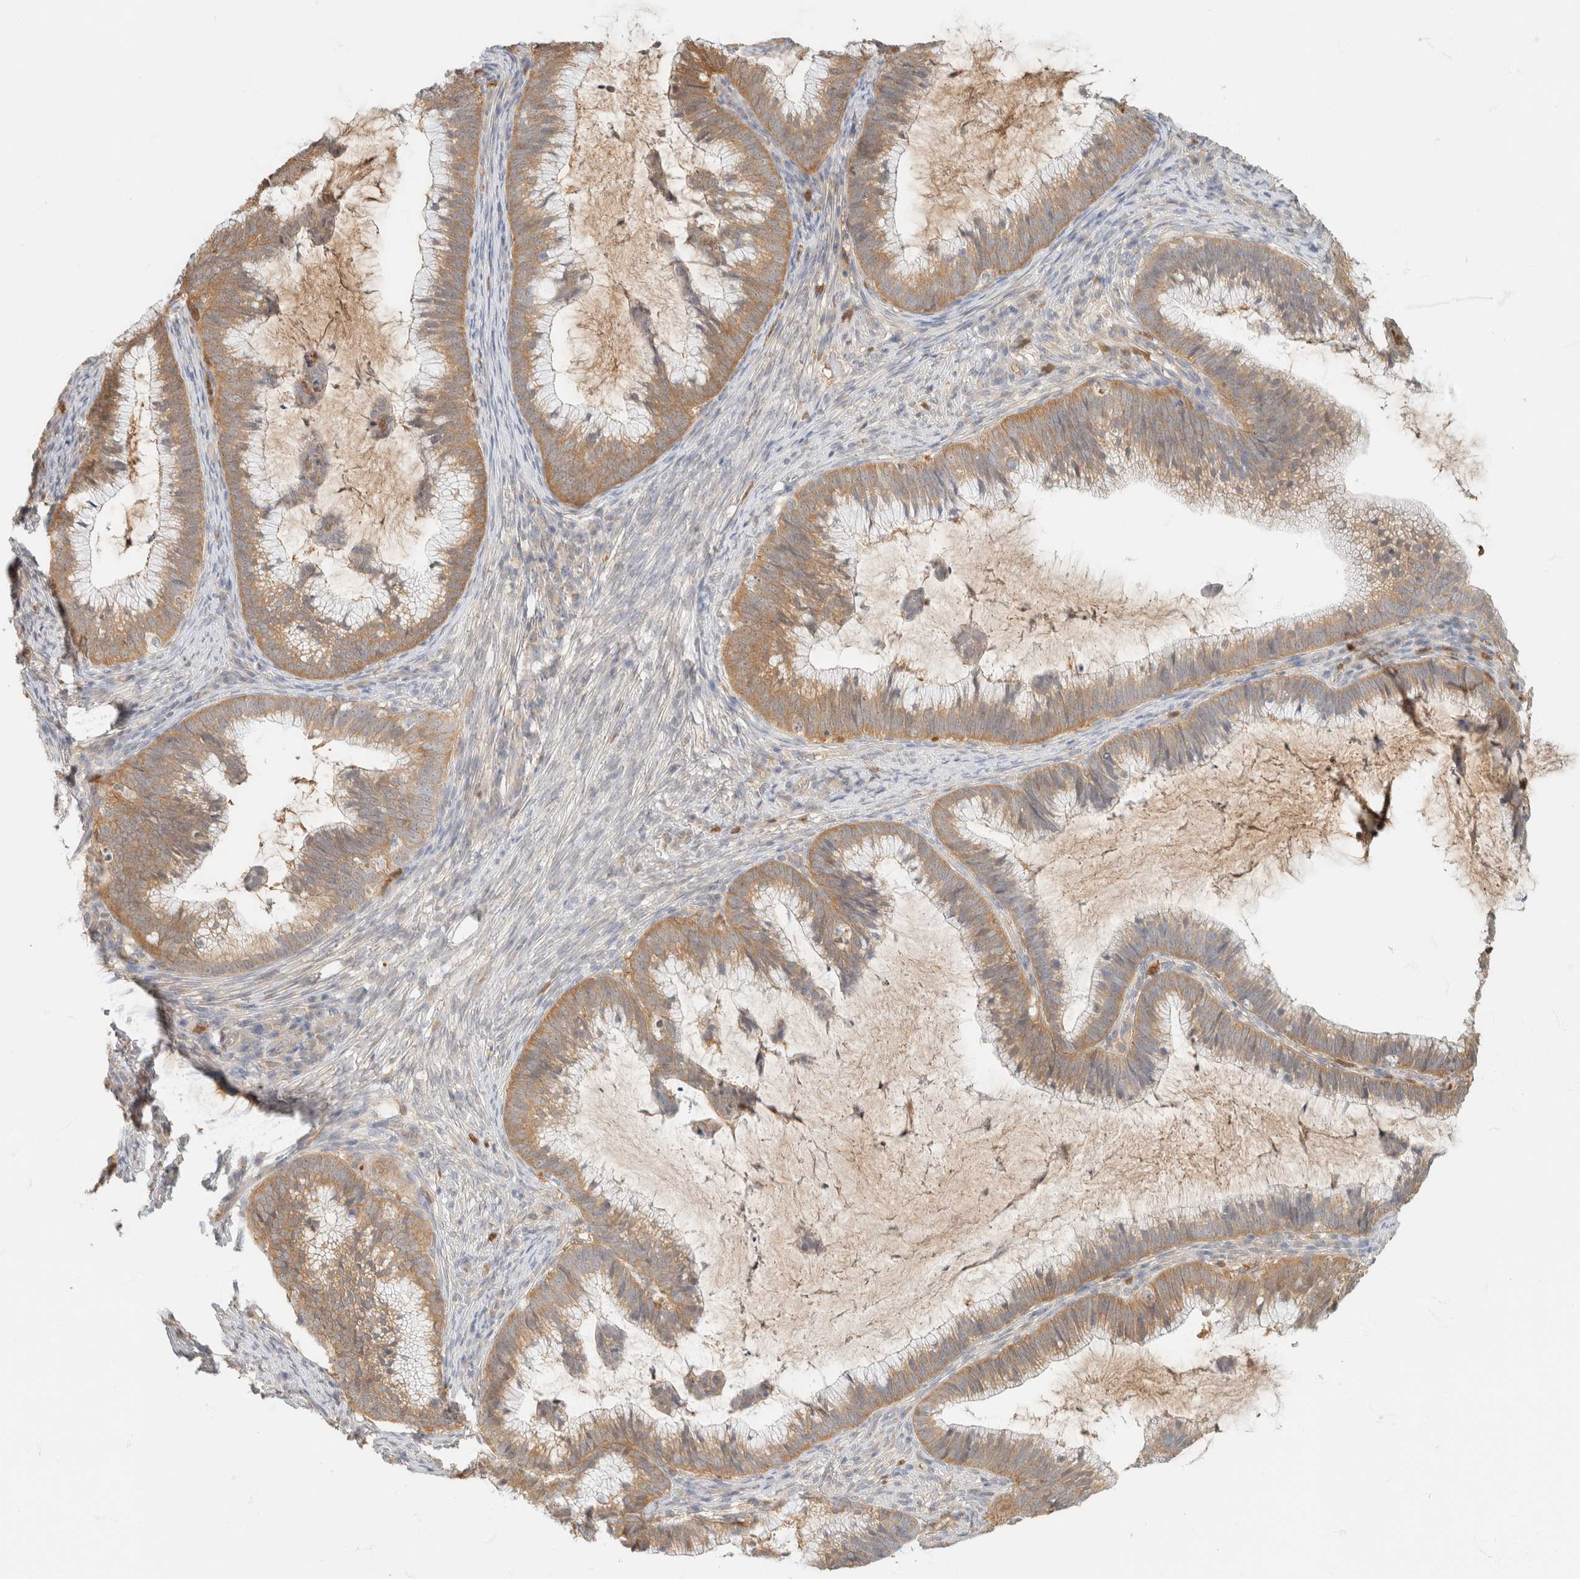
{"staining": {"intensity": "moderate", "quantity": ">75%", "location": "cytoplasmic/membranous"}, "tissue": "cervical cancer", "cell_type": "Tumor cells", "image_type": "cancer", "snomed": [{"axis": "morphology", "description": "Adenocarcinoma, NOS"}, {"axis": "topography", "description": "Cervix"}], "caption": "Protein staining by immunohistochemistry displays moderate cytoplasmic/membranous expression in about >75% of tumor cells in adenocarcinoma (cervical).", "gene": "GPI", "patient": {"sex": "female", "age": 36}}